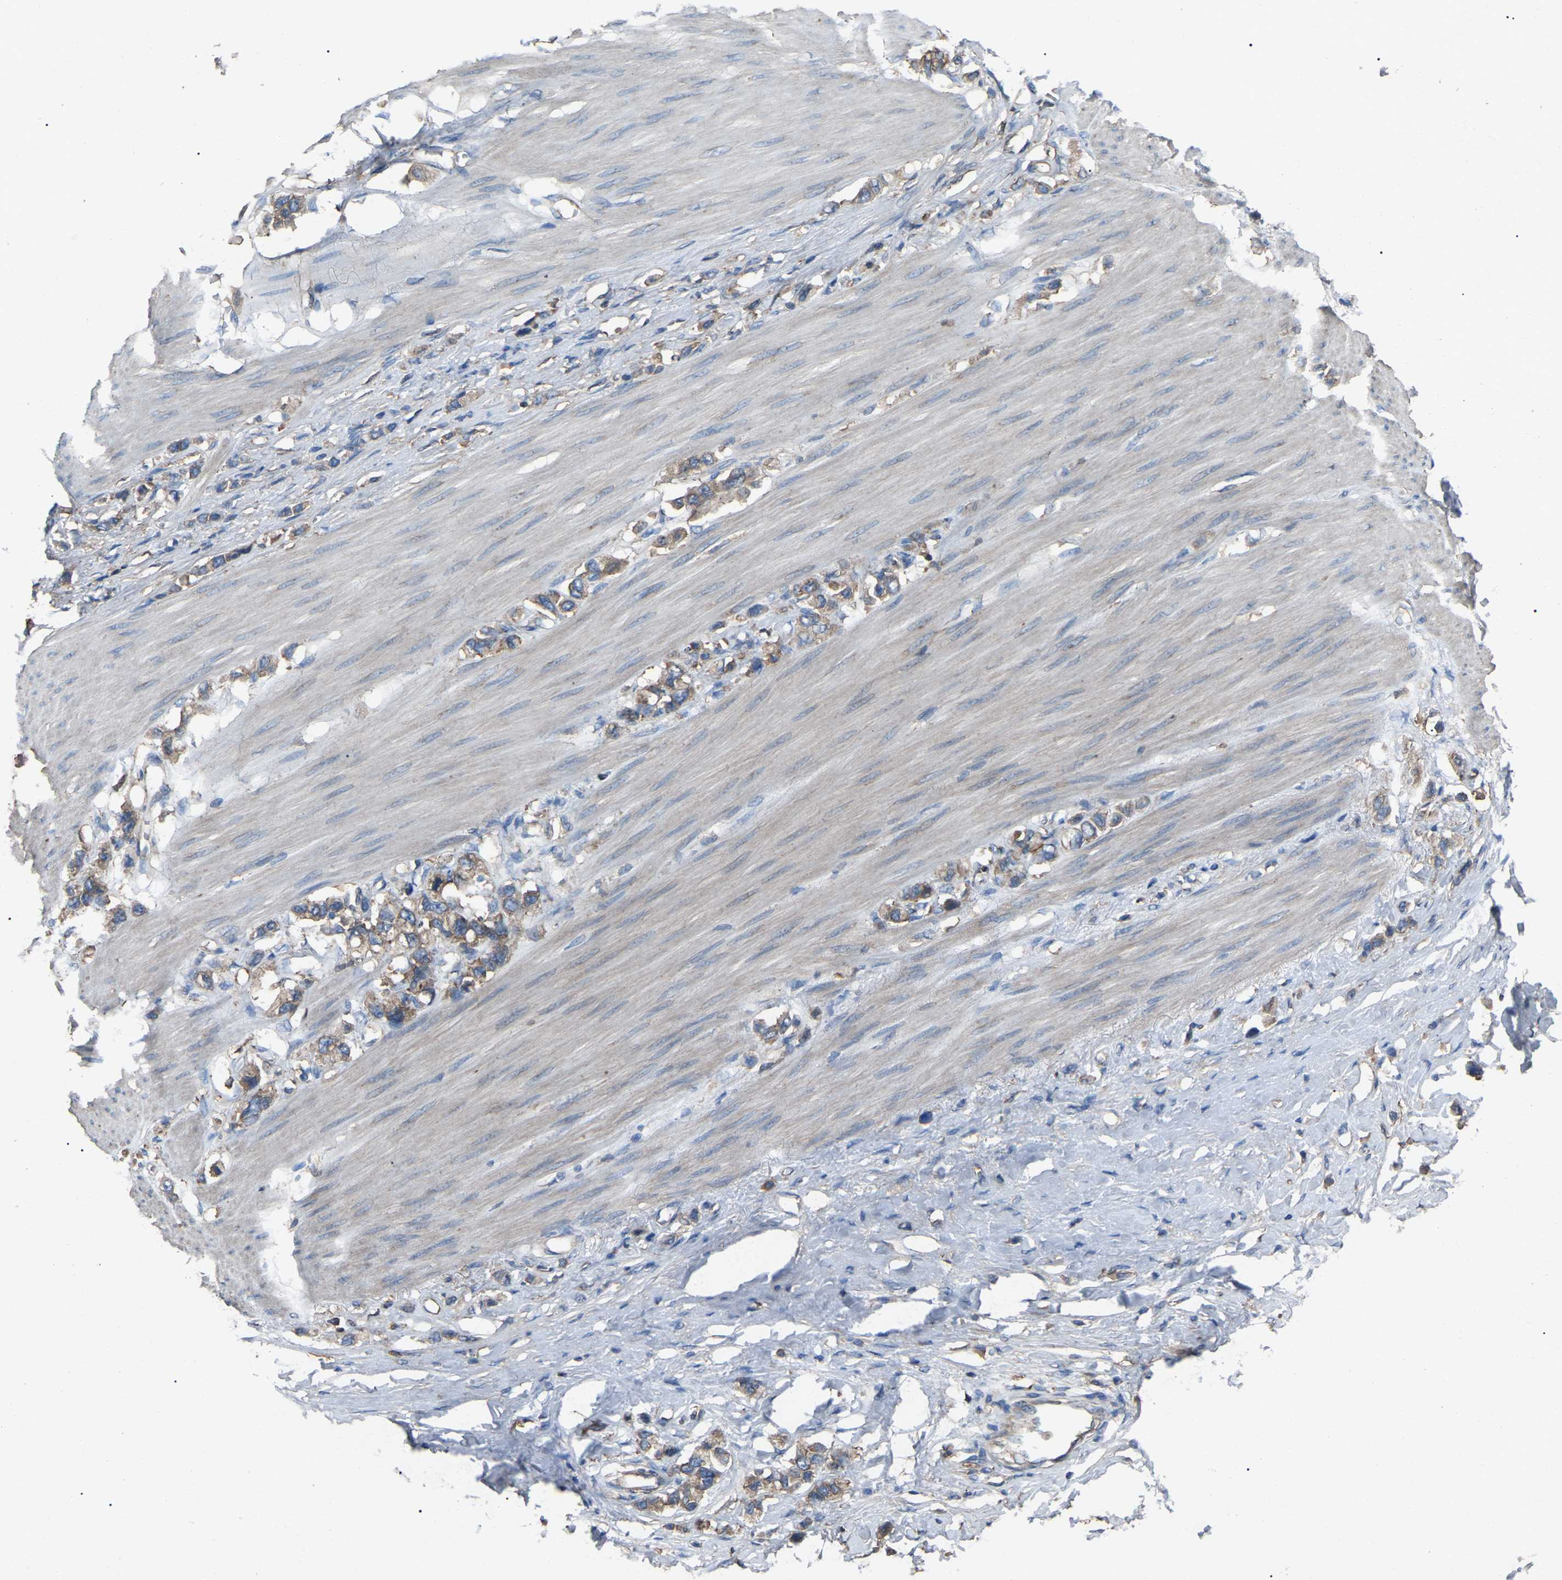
{"staining": {"intensity": "moderate", "quantity": ">75%", "location": "cytoplasmic/membranous"}, "tissue": "stomach cancer", "cell_type": "Tumor cells", "image_type": "cancer", "snomed": [{"axis": "morphology", "description": "Adenocarcinoma, NOS"}, {"axis": "topography", "description": "Stomach"}], "caption": "The image shows staining of stomach cancer, revealing moderate cytoplasmic/membranous protein expression (brown color) within tumor cells. The protein of interest is shown in brown color, while the nuclei are stained blue.", "gene": "AIMP1", "patient": {"sex": "female", "age": 65}}